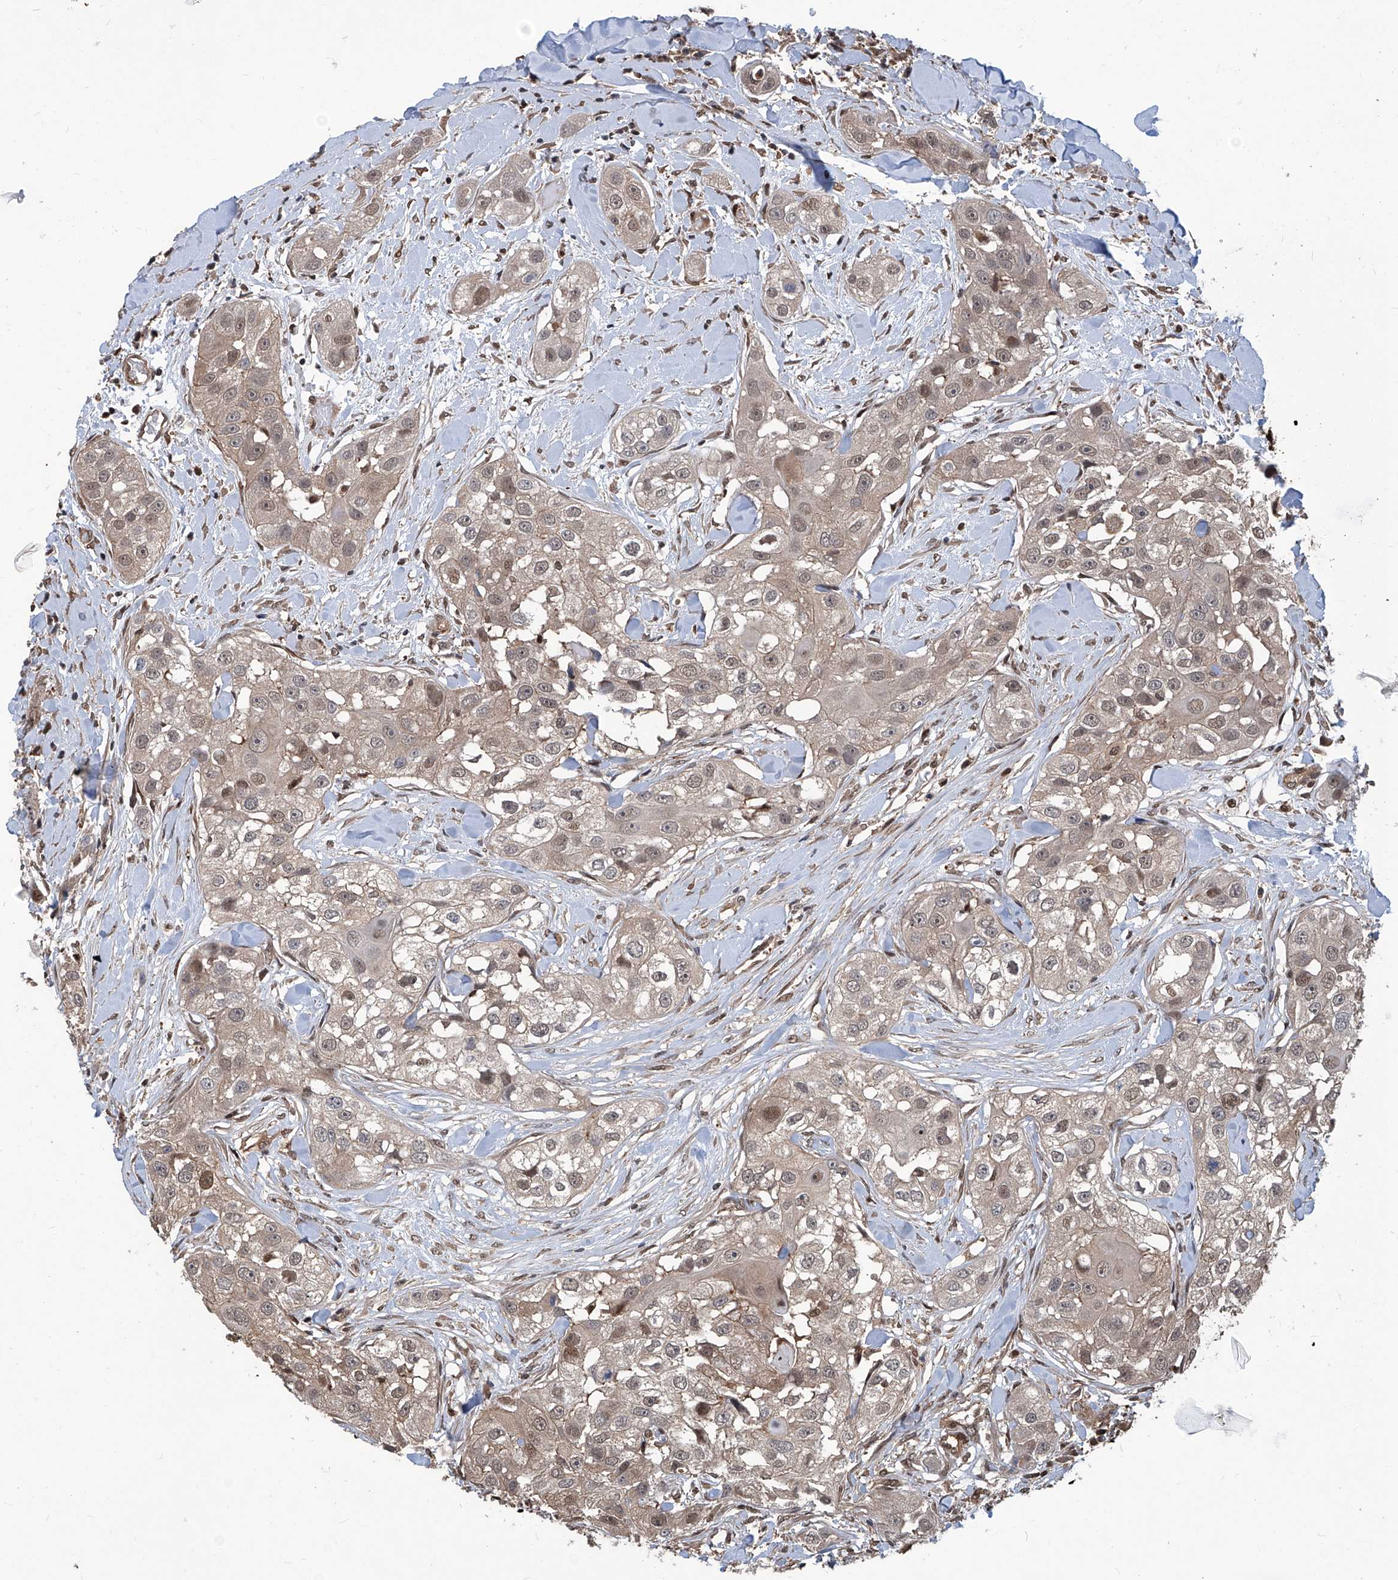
{"staining": {"intensity": "weak", "quantity": "25%-75%", "location": "cytoplasmic/membranous,nuclear"}, "tissue": "head and neck cancer", "cell_type": "Tumor cells", "image_type": "cancer", "snomed": [{"axis": "morphology", "description": "Normal tissue, NOS"}, {"axis": "morphology", "description": "Squamous cell carcinoma, NOS"}, {"axis": "topography", "description": "Skeletal muscle"}, {"axis": "topography", "description": "Head-Neck"}], "caption": "Head and neck squamous cell carcinoma tissue shows weak cytoplasmic/membranous and nuclear expression in about 25%-75% of tumor cells", "gene": "PSMB1", "patient": {"sex": "male", "age": 51}}